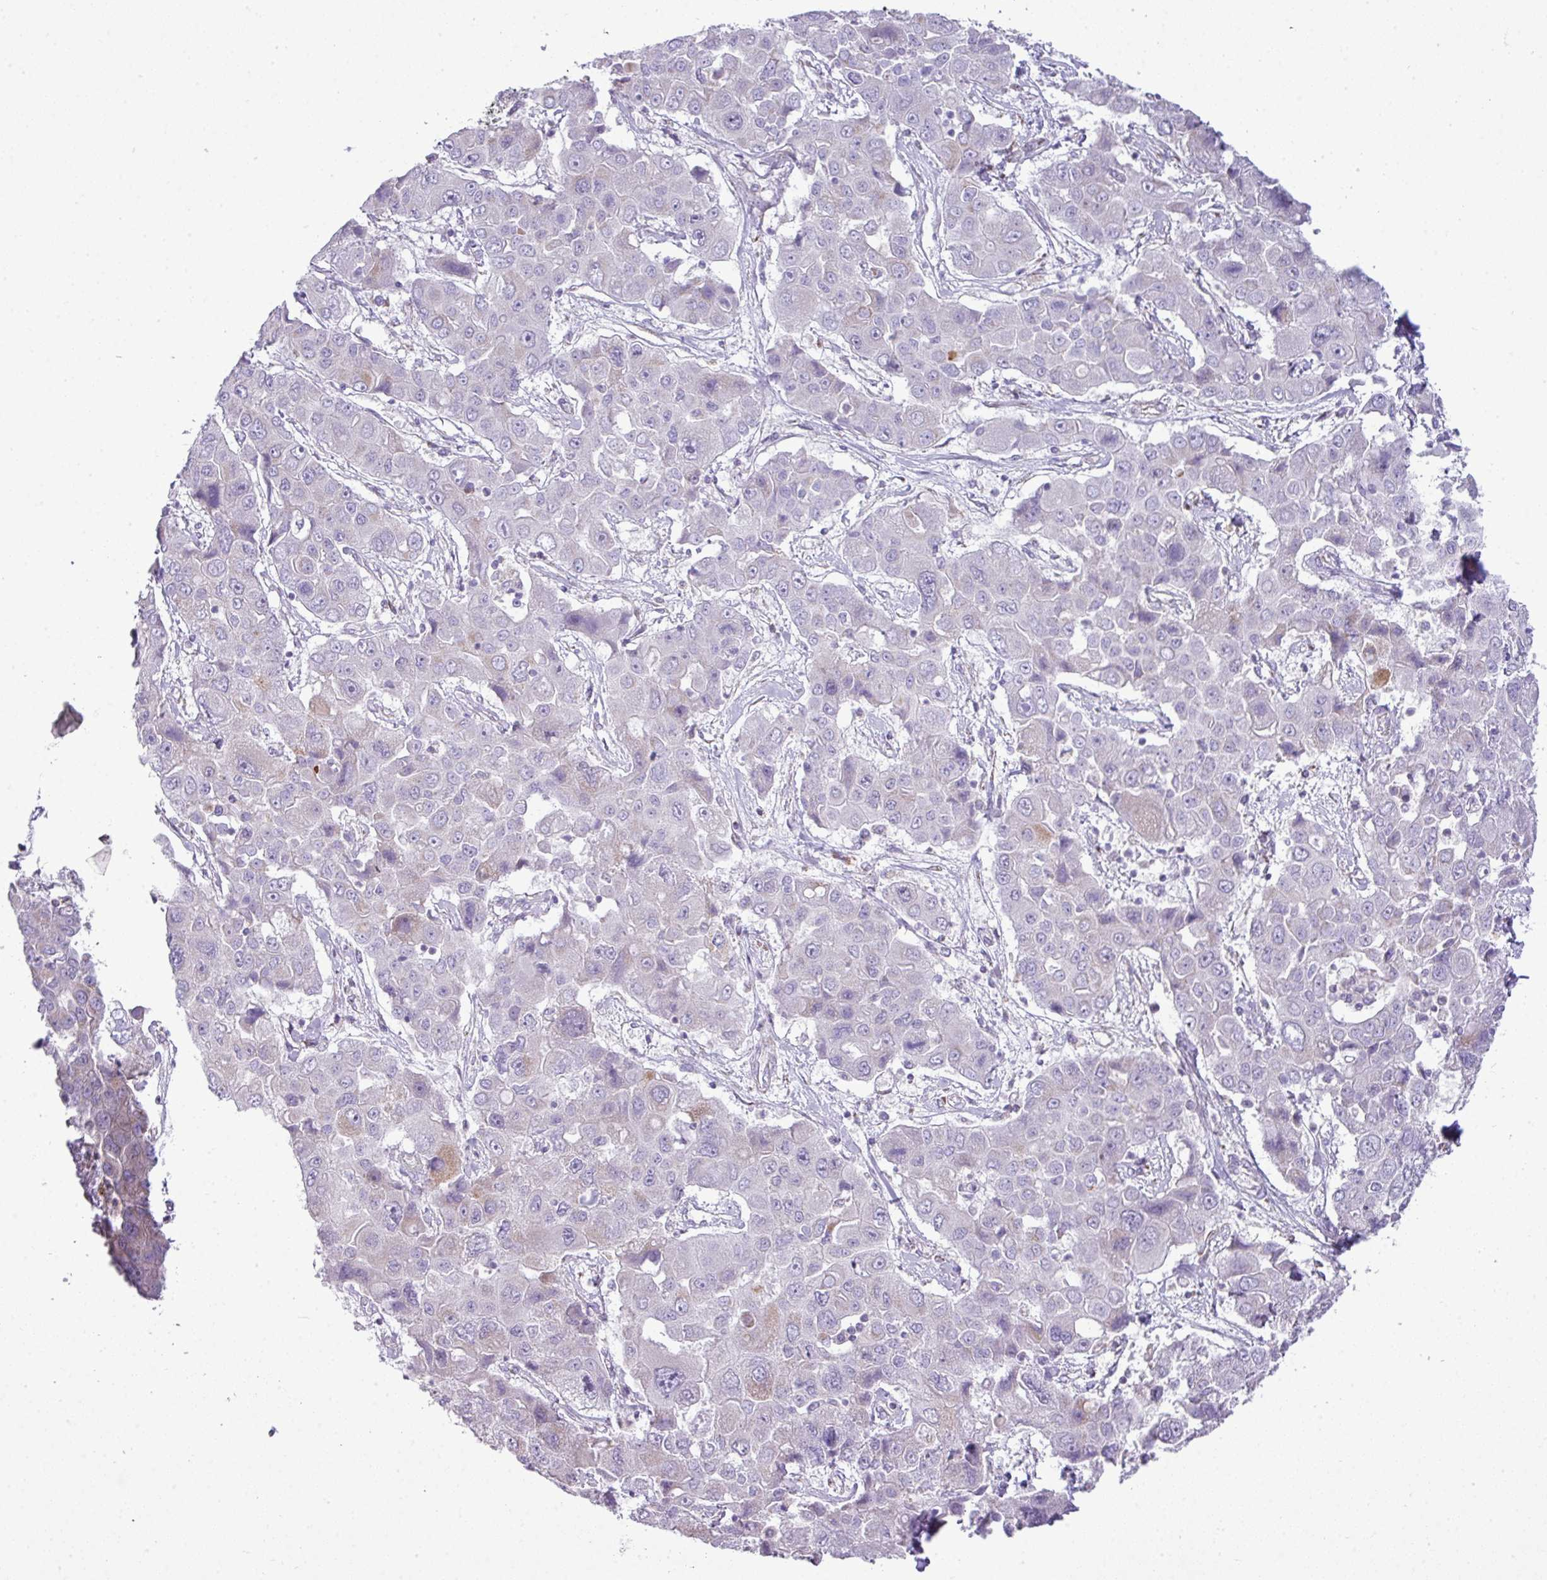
{"staining": {"intensity": "negative", "quantity": "none", "location": "none"}, "tissue": "liver cancer", "cell_type": "Tumor cells", "image_type": "cancer", "snomed": [{"axis": "morphology", "description": "Cholangiocarcinoma"}, {"axis": "topography", "description": "Liver"}], "caption": "Tumor cells show no significant protein expression in cholangiocarcinoma (liver).", "gene": "ZNF81", "patient": {"sex": "male", "age": 67}}